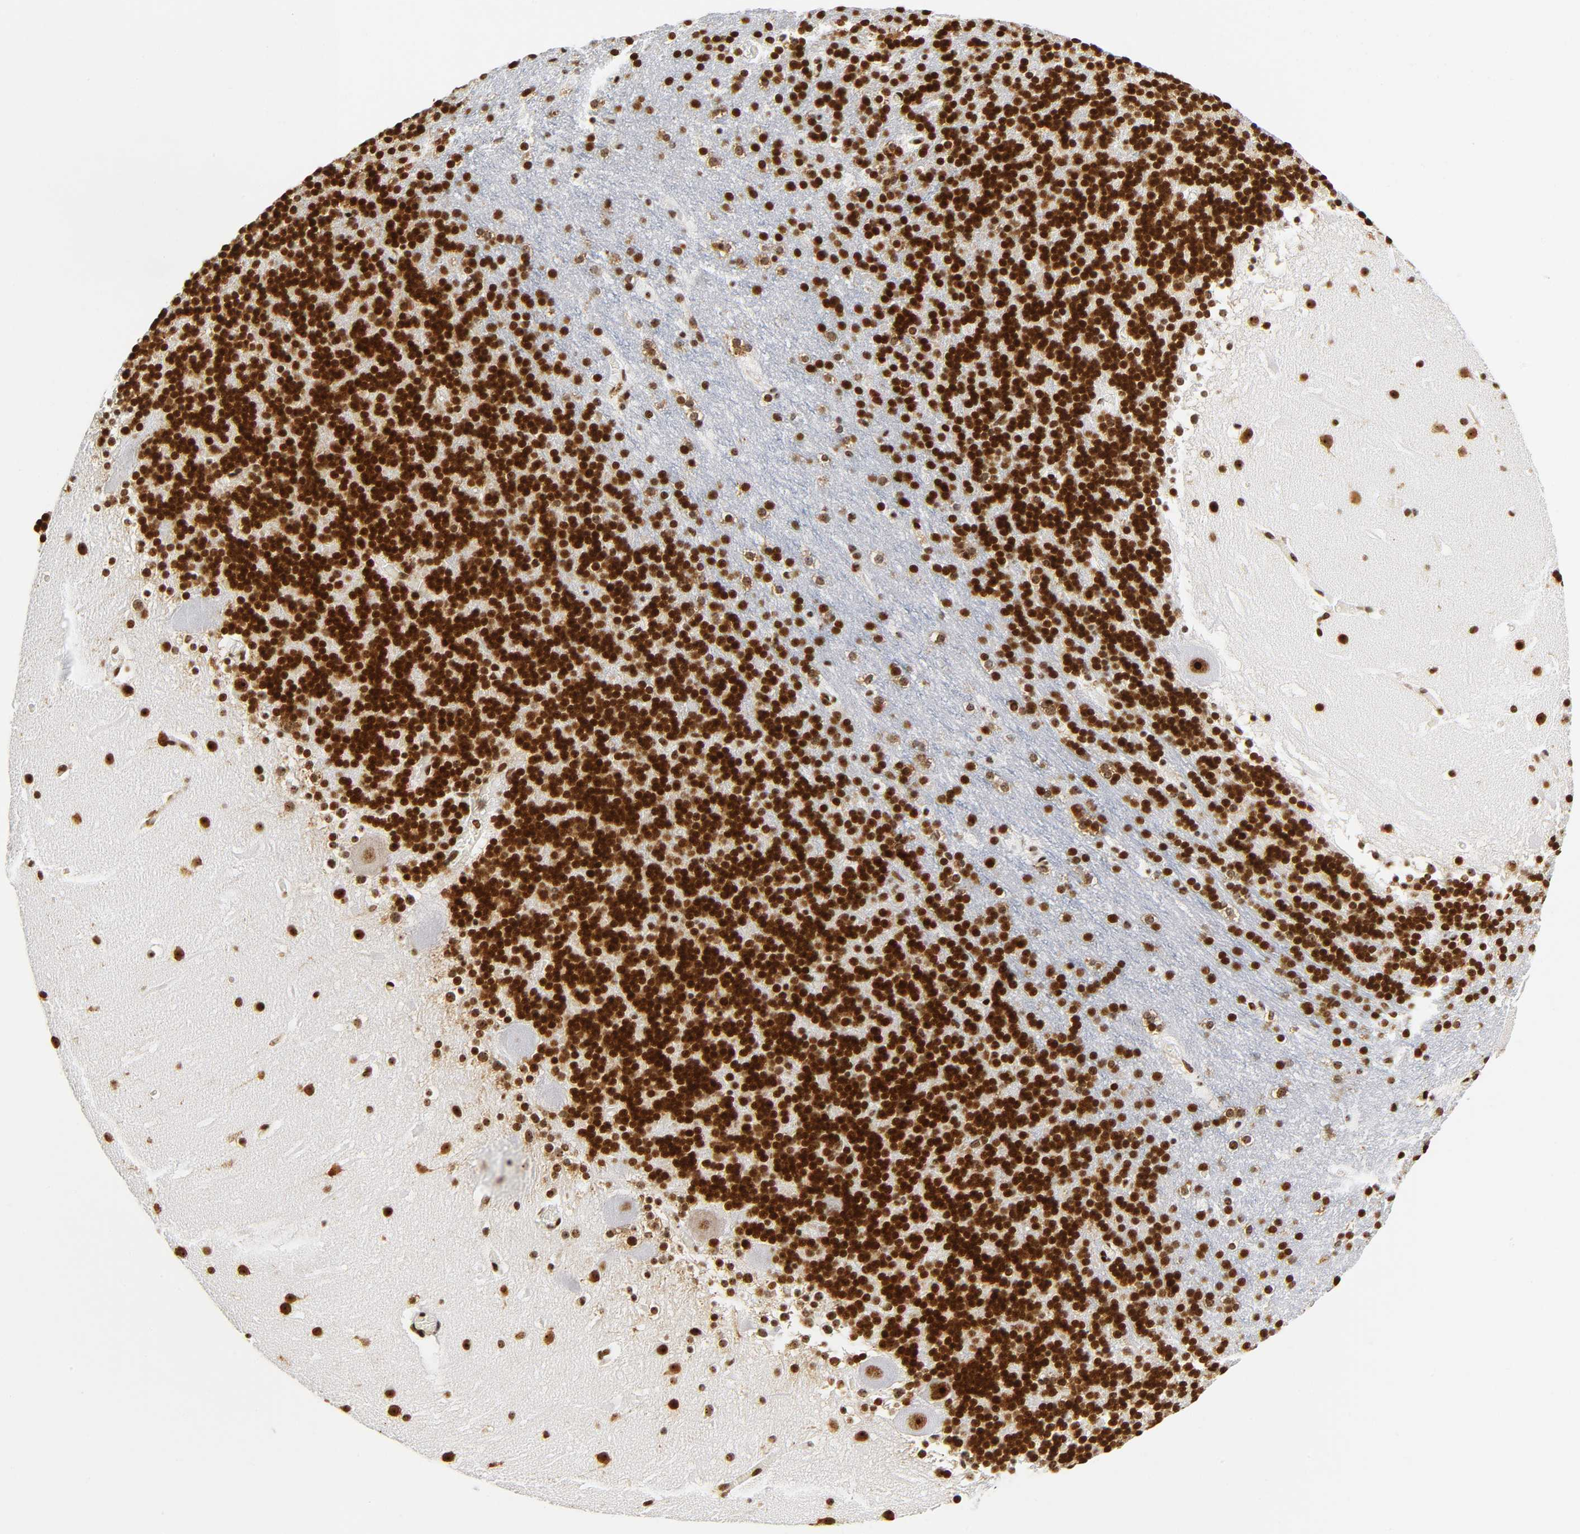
{"staining": {"intensity": "strong", "quantity": ">75%", "location": "nuclear"}, "tissue": "cerebellum", "cell_type": "Cells in granular layer", "image_type": "normal", "snomed": [{"axis": "morphology", "description": "Normal tissue, NOS"}, {"axis": "topography", "description": "Cerebellum"}], "caption": "A brown stain highlights strong nuclear expression of a protein in cells in granular layer of normal human cerebellum. Immunohistochemistry stains the protein of interest in brown and the nuclei are stained blue.", "gene": "UBTF", "patient": {"sex": "male", "age": 45}}